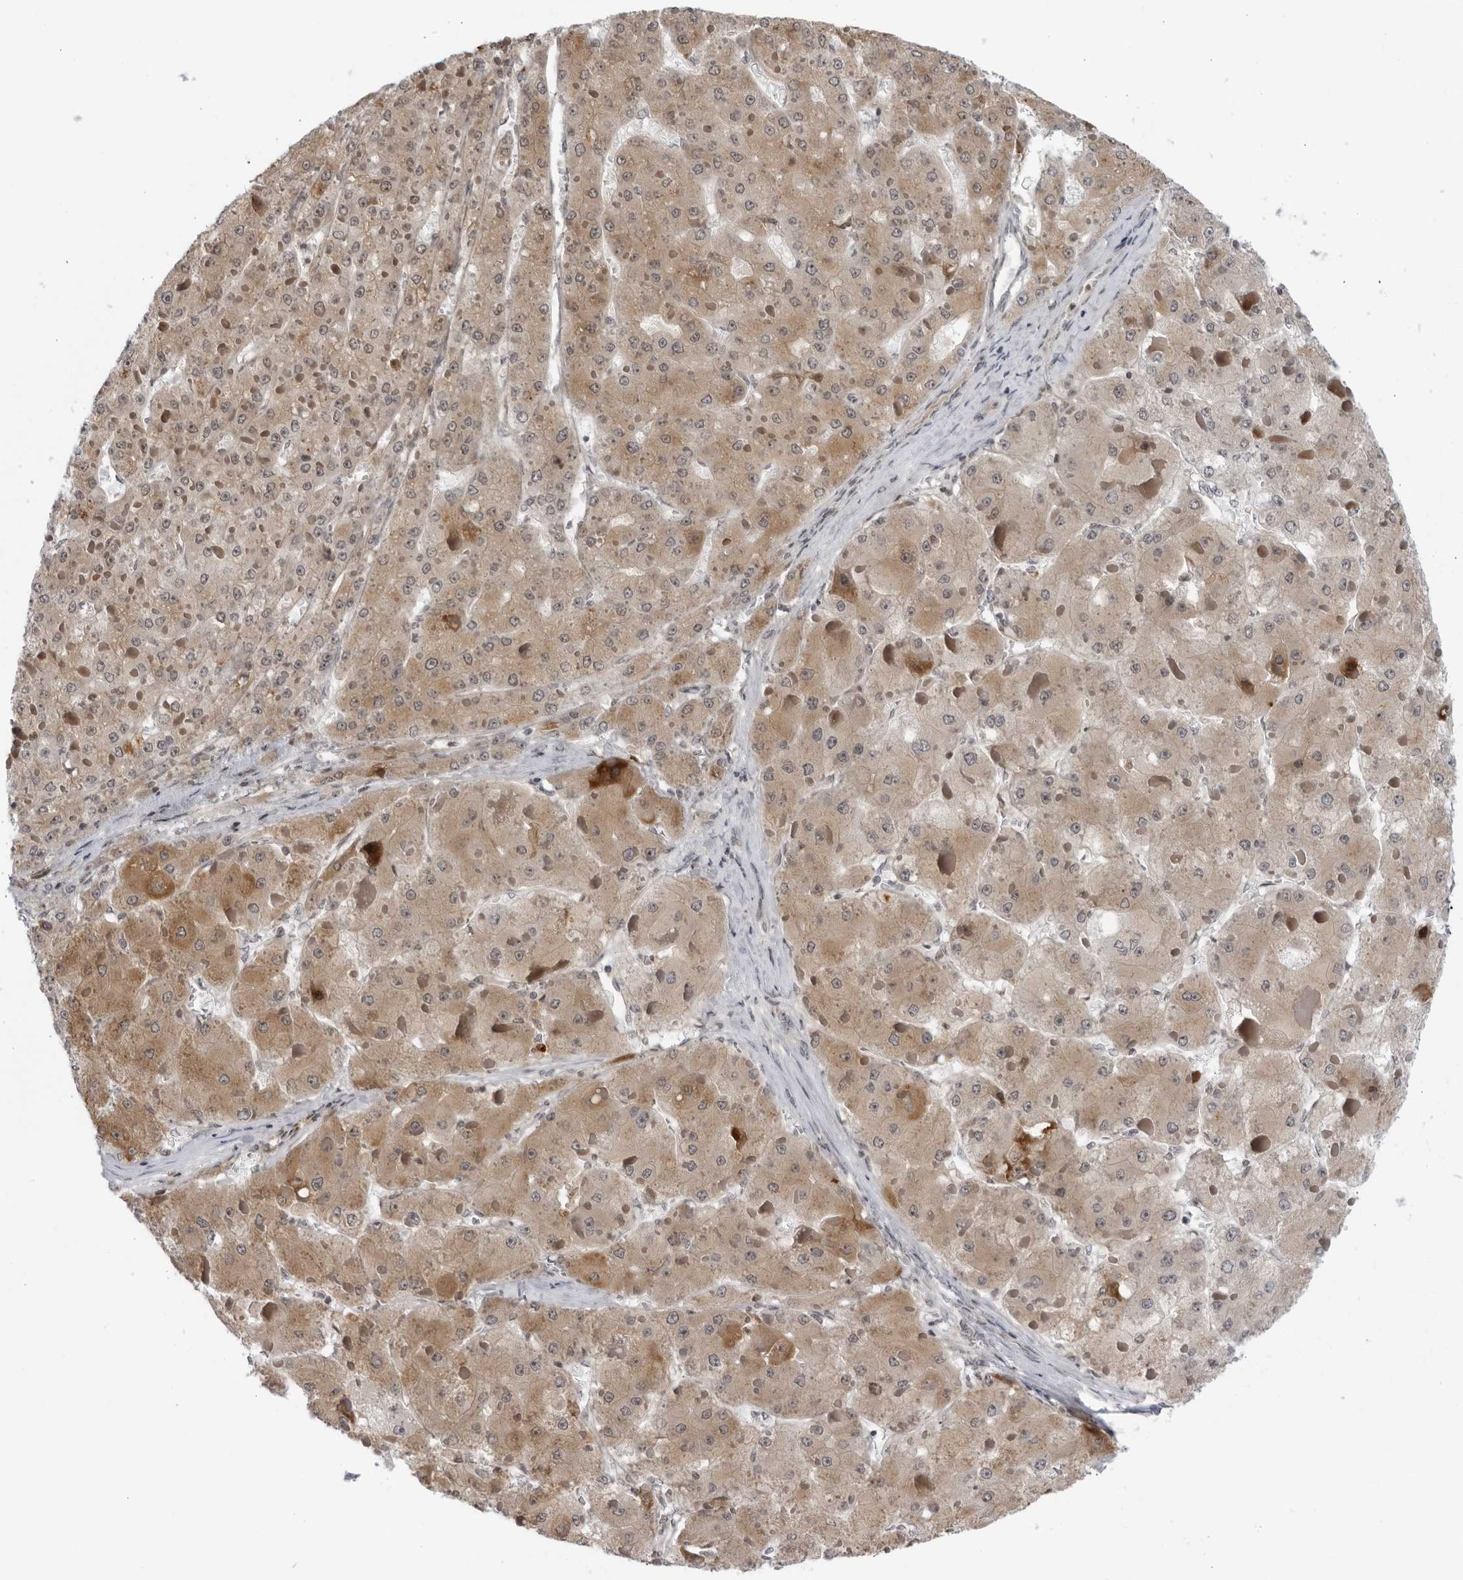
{"staining": {"intensity": "weak", "quantity": ">75%", "location": "cytoplasmic/membranous,nuclear"}, "tissue": "liver cancer", "cell_type": "Tumor cells", "image_type": "cancer", "snomed": [{"axis": "morphology", "description": "Carcinoma, Hepatocellular, NOS"}, {"axis": "topography", "description": "Liver"}], "caption": "This micrograph displays liver cancer (hepatocellular carcinoma) stained with immunohistochemistry to label a protein in brown. The cytoplasmic/membranous and nuclear of tumor cells show weak positivity for the protein. Nuclei are counter-stained blue.", "gene": "DTL", "patient": {"sex": "female", "age": 73}}